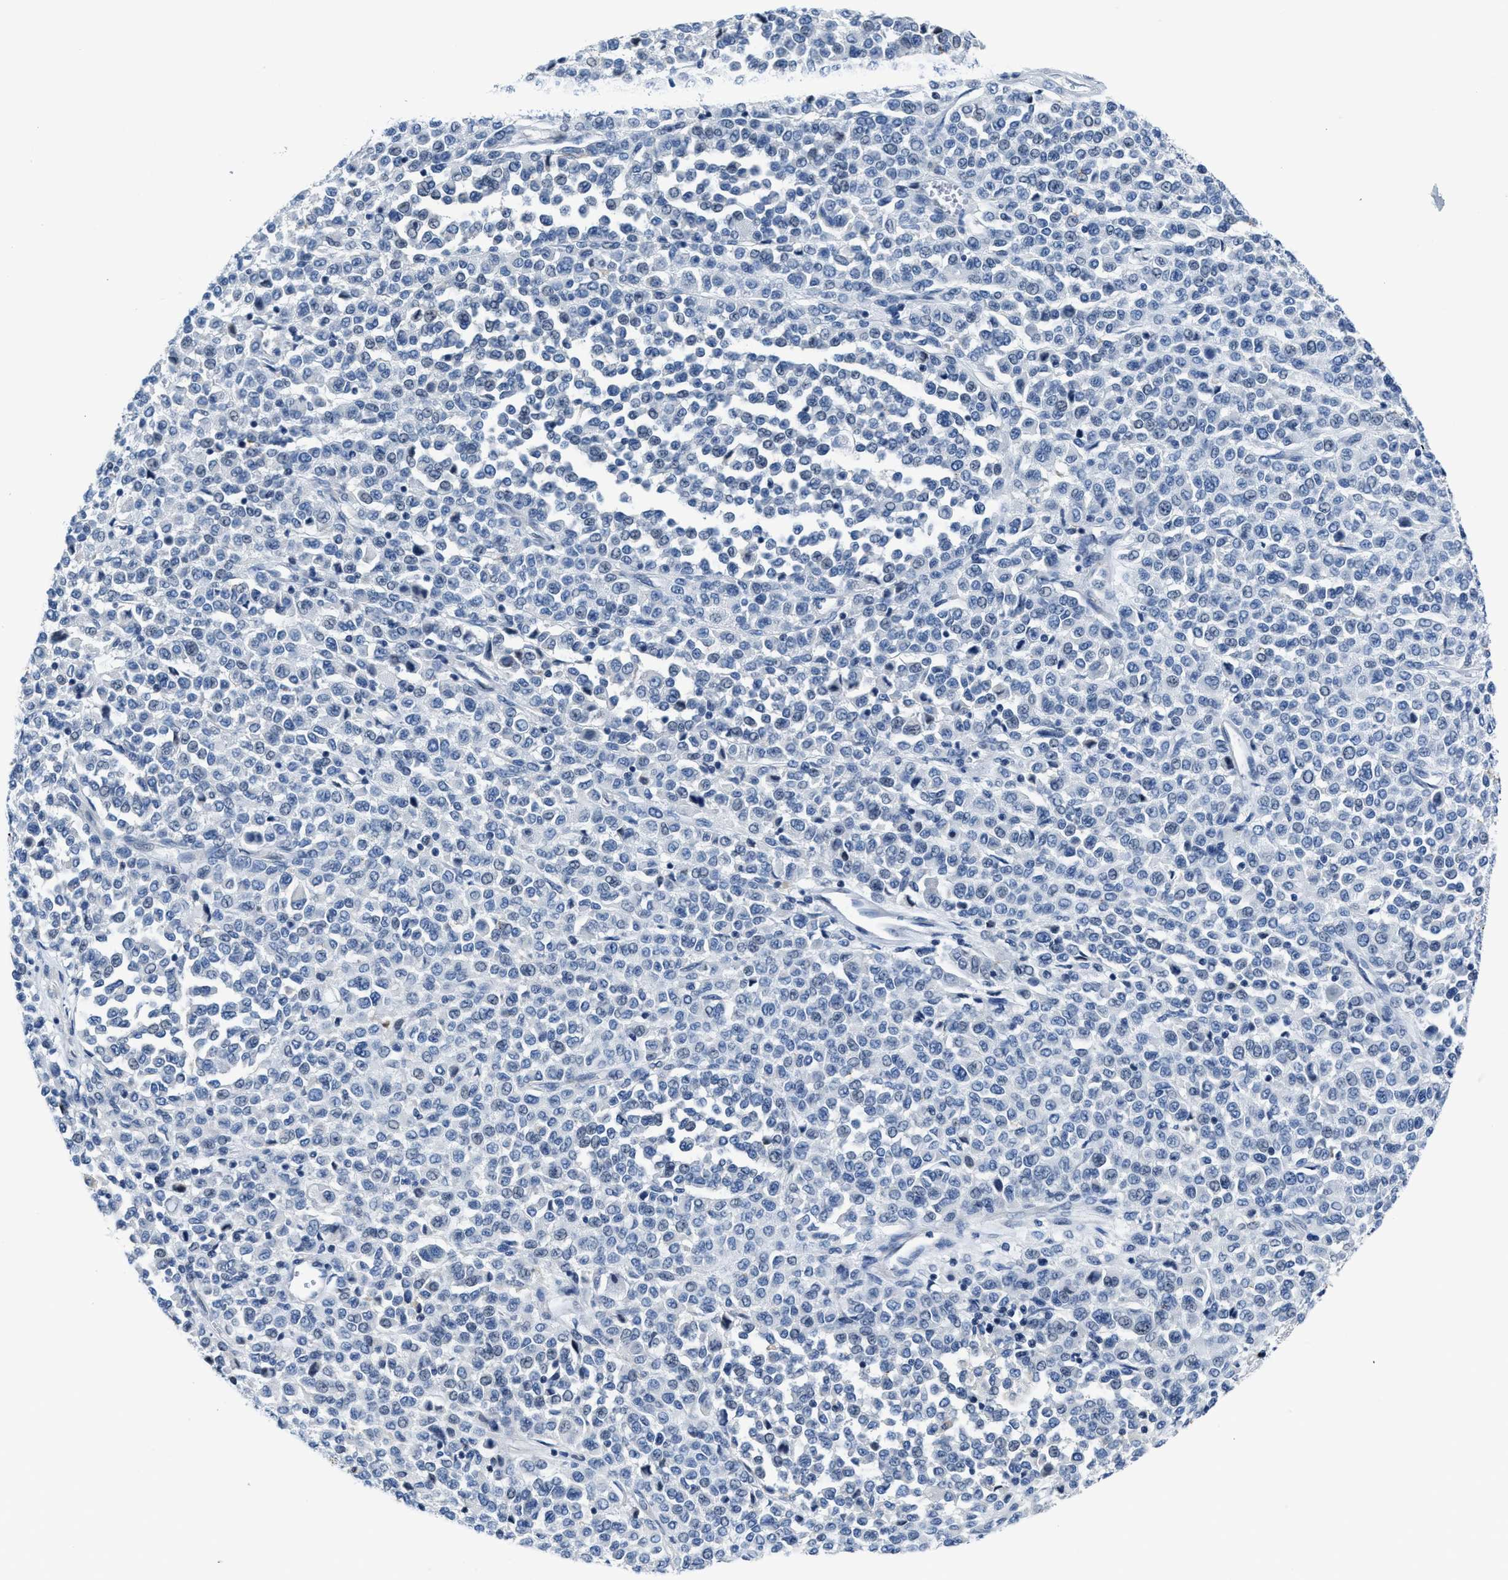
{"staining": {"intensity": "negative", "quantity": "none", "location": "none"}, "tissue": "melanoma", "cell_type": "Tumor cells", "image_type": "cancer", "snomed": [{"axis": "morphology", "description": "Malignant melanoma, Metastatic site"}, {"axis": "topography", "description": "Pancreas"}], "caption": "Immunohistochemistry photomicrograph of melanoma stained for a protein (brown), which demonstrates no positivity in tumor cells.", "gene": "ASZ1", "patient": {"sex": "female", "age": 30}}